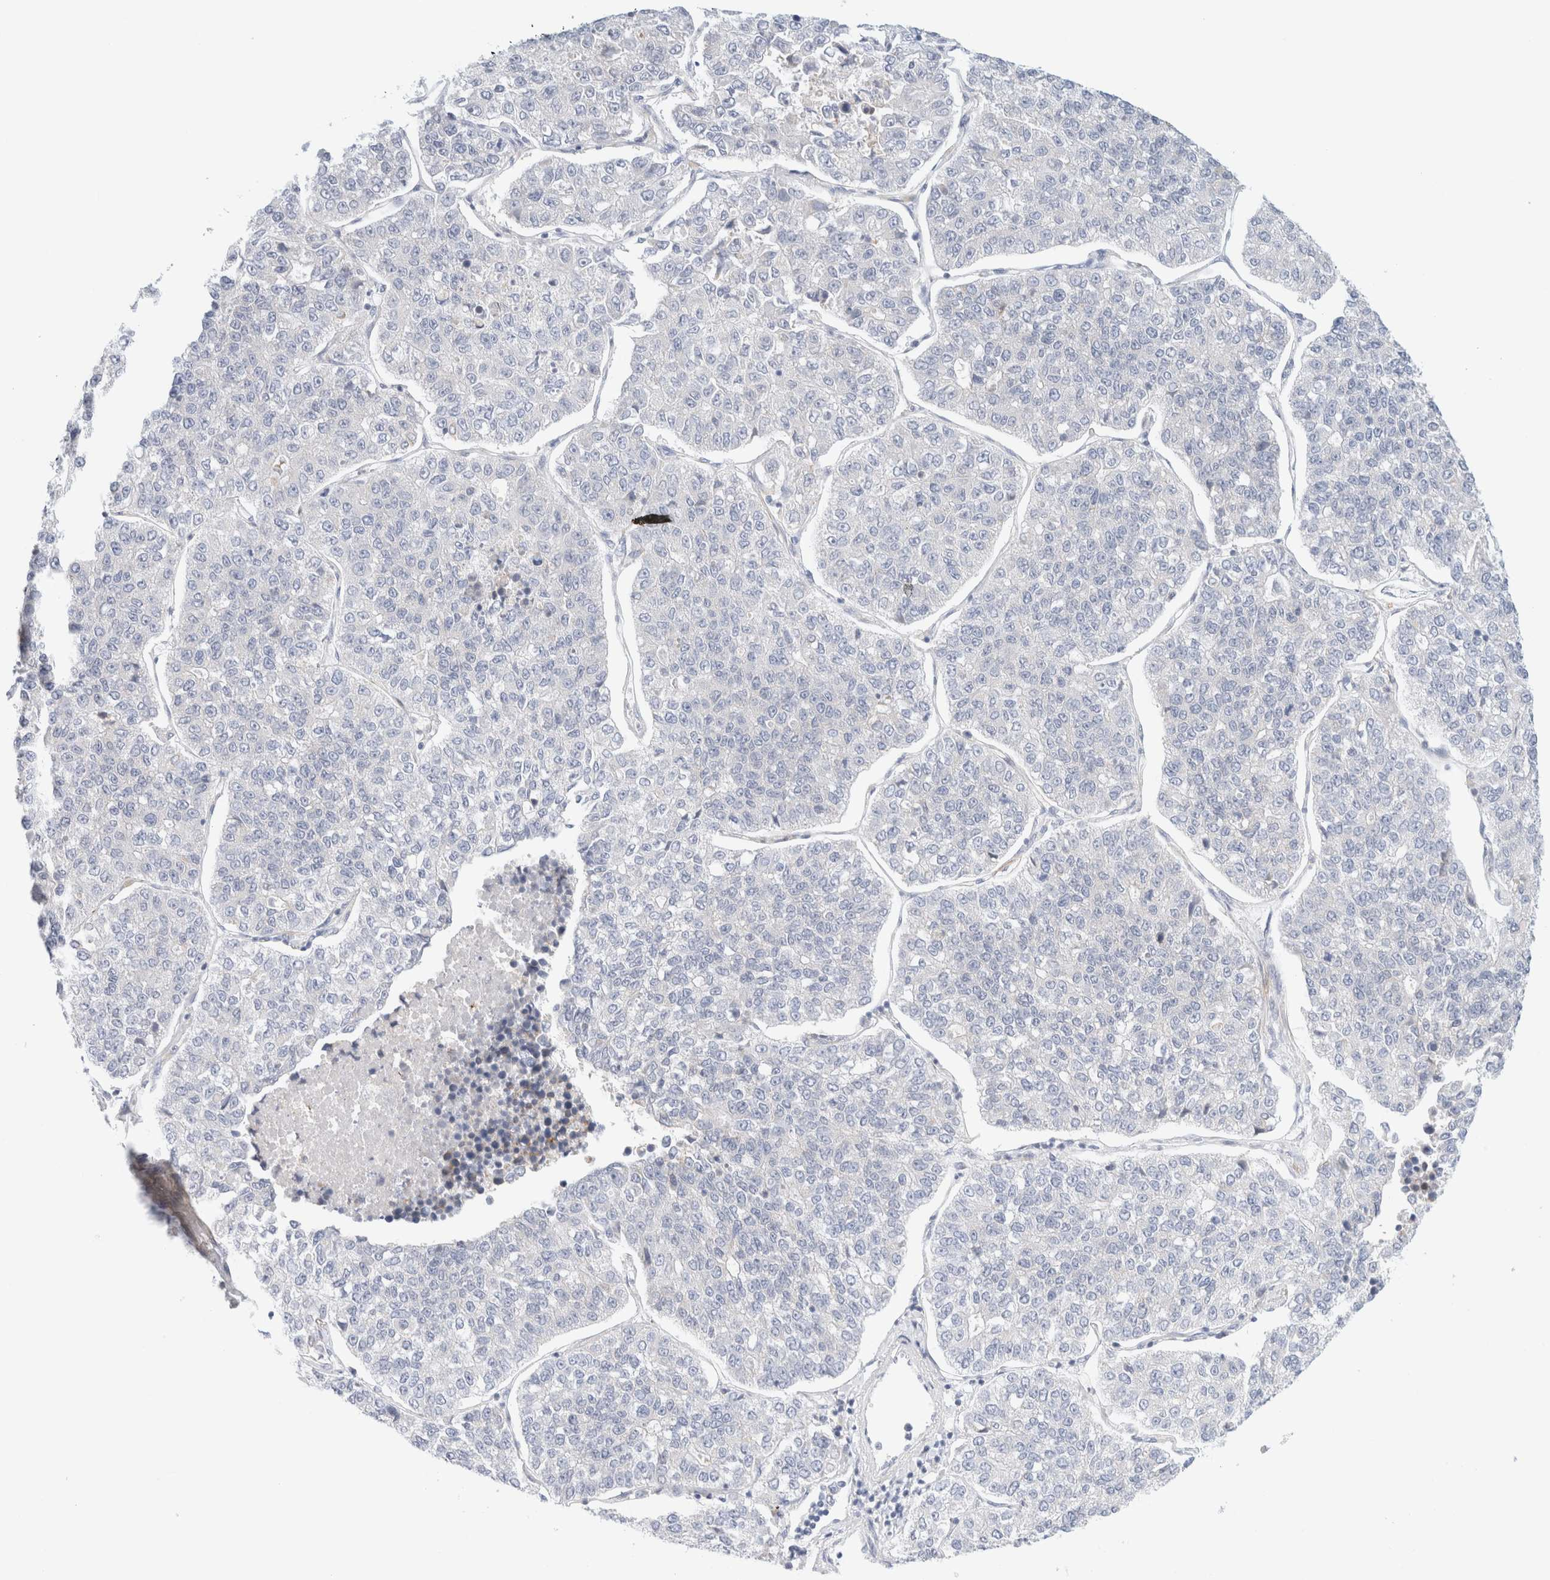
{"staining": {"intensity": "negative", "quantity": "none", "location": "none"}, "tissue": "lung cancer", "cell_type": "Tumor cells", "image_type": "cancer", "snomed": [{"axis": "morphology", "description": "Adenocarcinoma, NOS"}, {"axis": "topography", "description": "Lung"}], "caption": "IHC image of neoplastic tissue: adenocarcinoma (lung) stained with DAB (3,3'-diaminobenzidine) exhibits no significant protein expression in tumor cells.", "gene": "SLC25A48", "patient": {"sex": "male", "age": 49}}